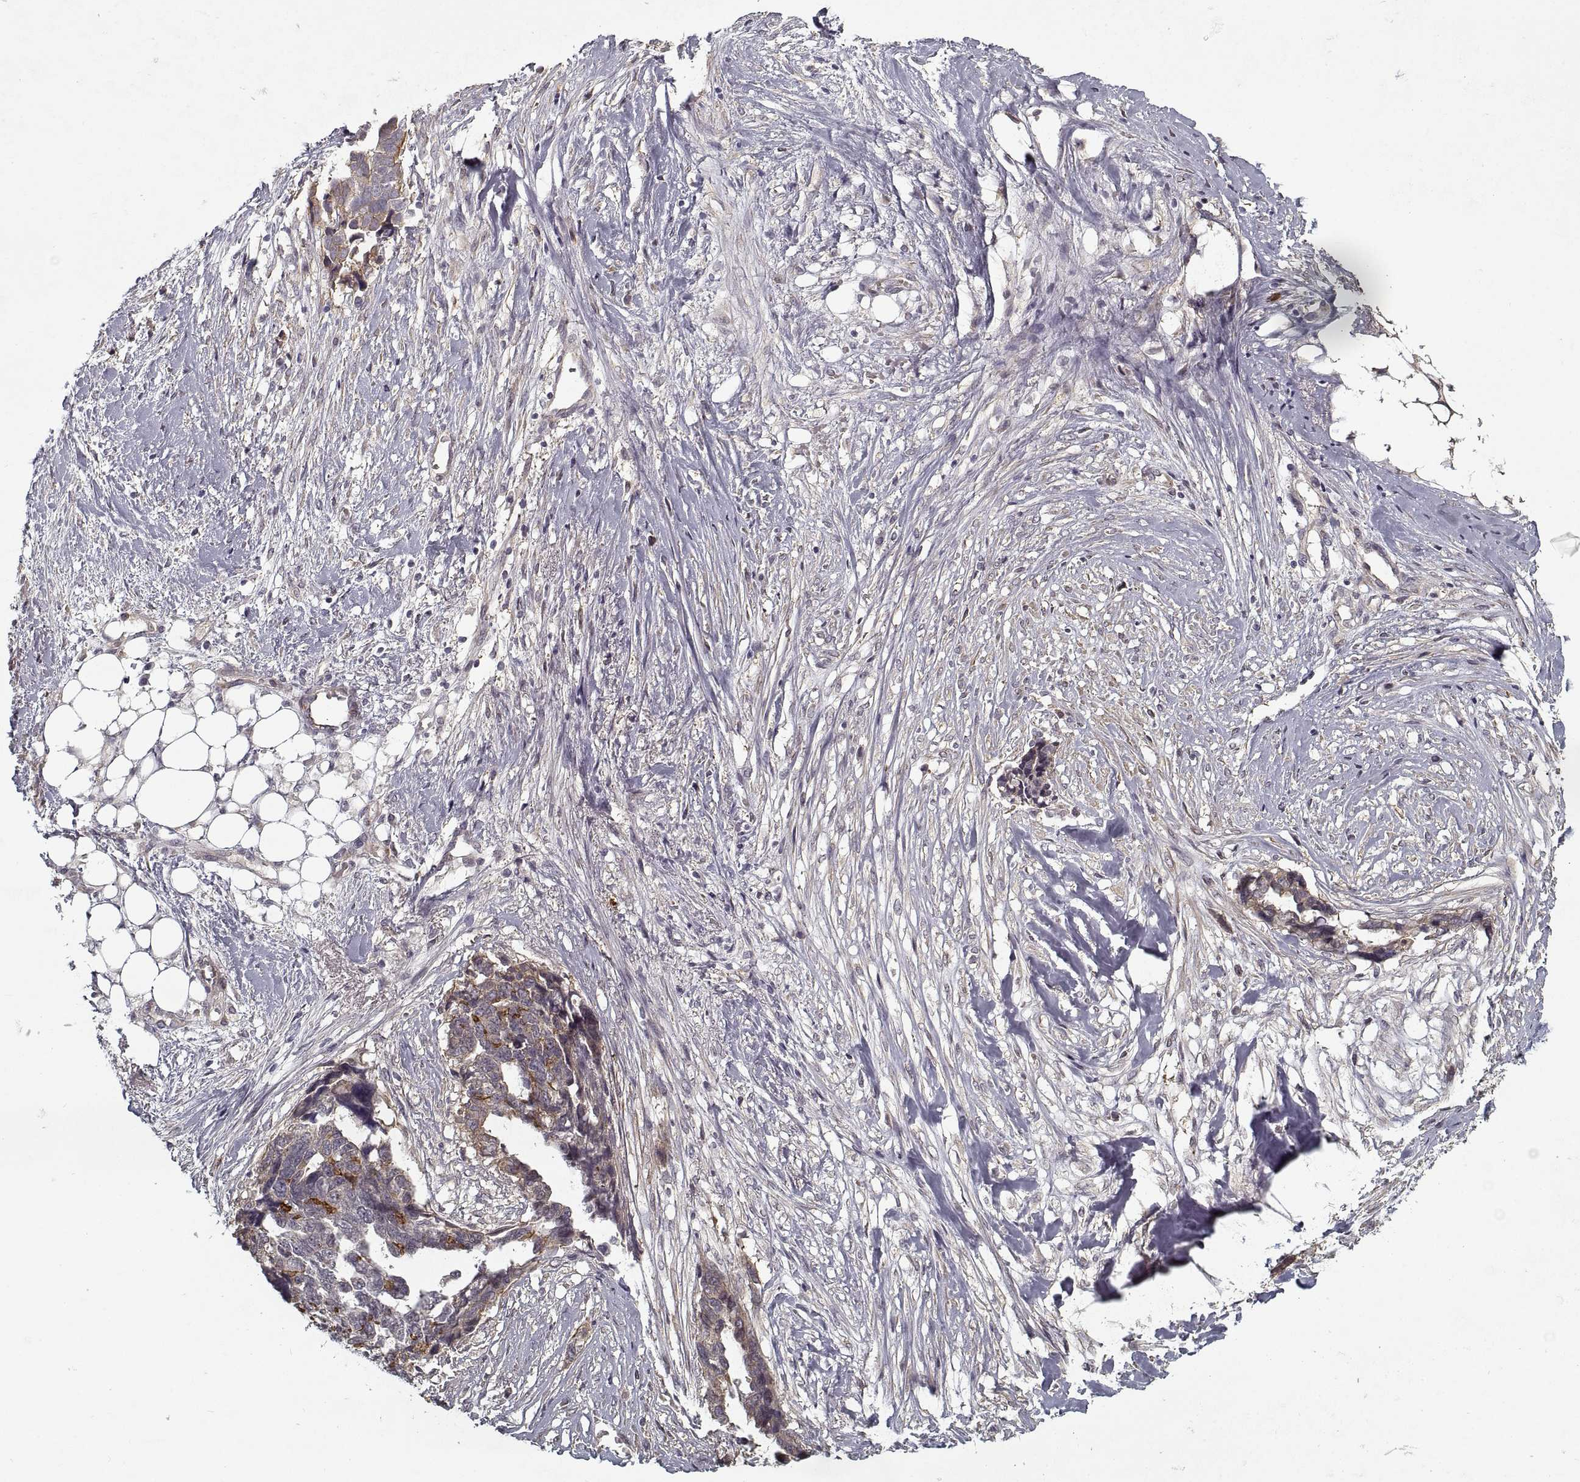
{"staining": {"intensity": "negative", "quantity": "none", "location": "none"}, "tissue": "ovarian cancer", "cell_type": "Tumor cells", "image_type": "cancer", "snomed": [{"axis": "morphology", "description": "Cystadenocarcinoma, serous, NOS"}, {"axis": "topography", "description": "Ovary"}], "caption": "DAB immunohistochemical staining of ovarian cancer shows no significant positivity in tumor cells.", "gene": "LAMB2", "patient": {"sex": "female", "age": 69}}